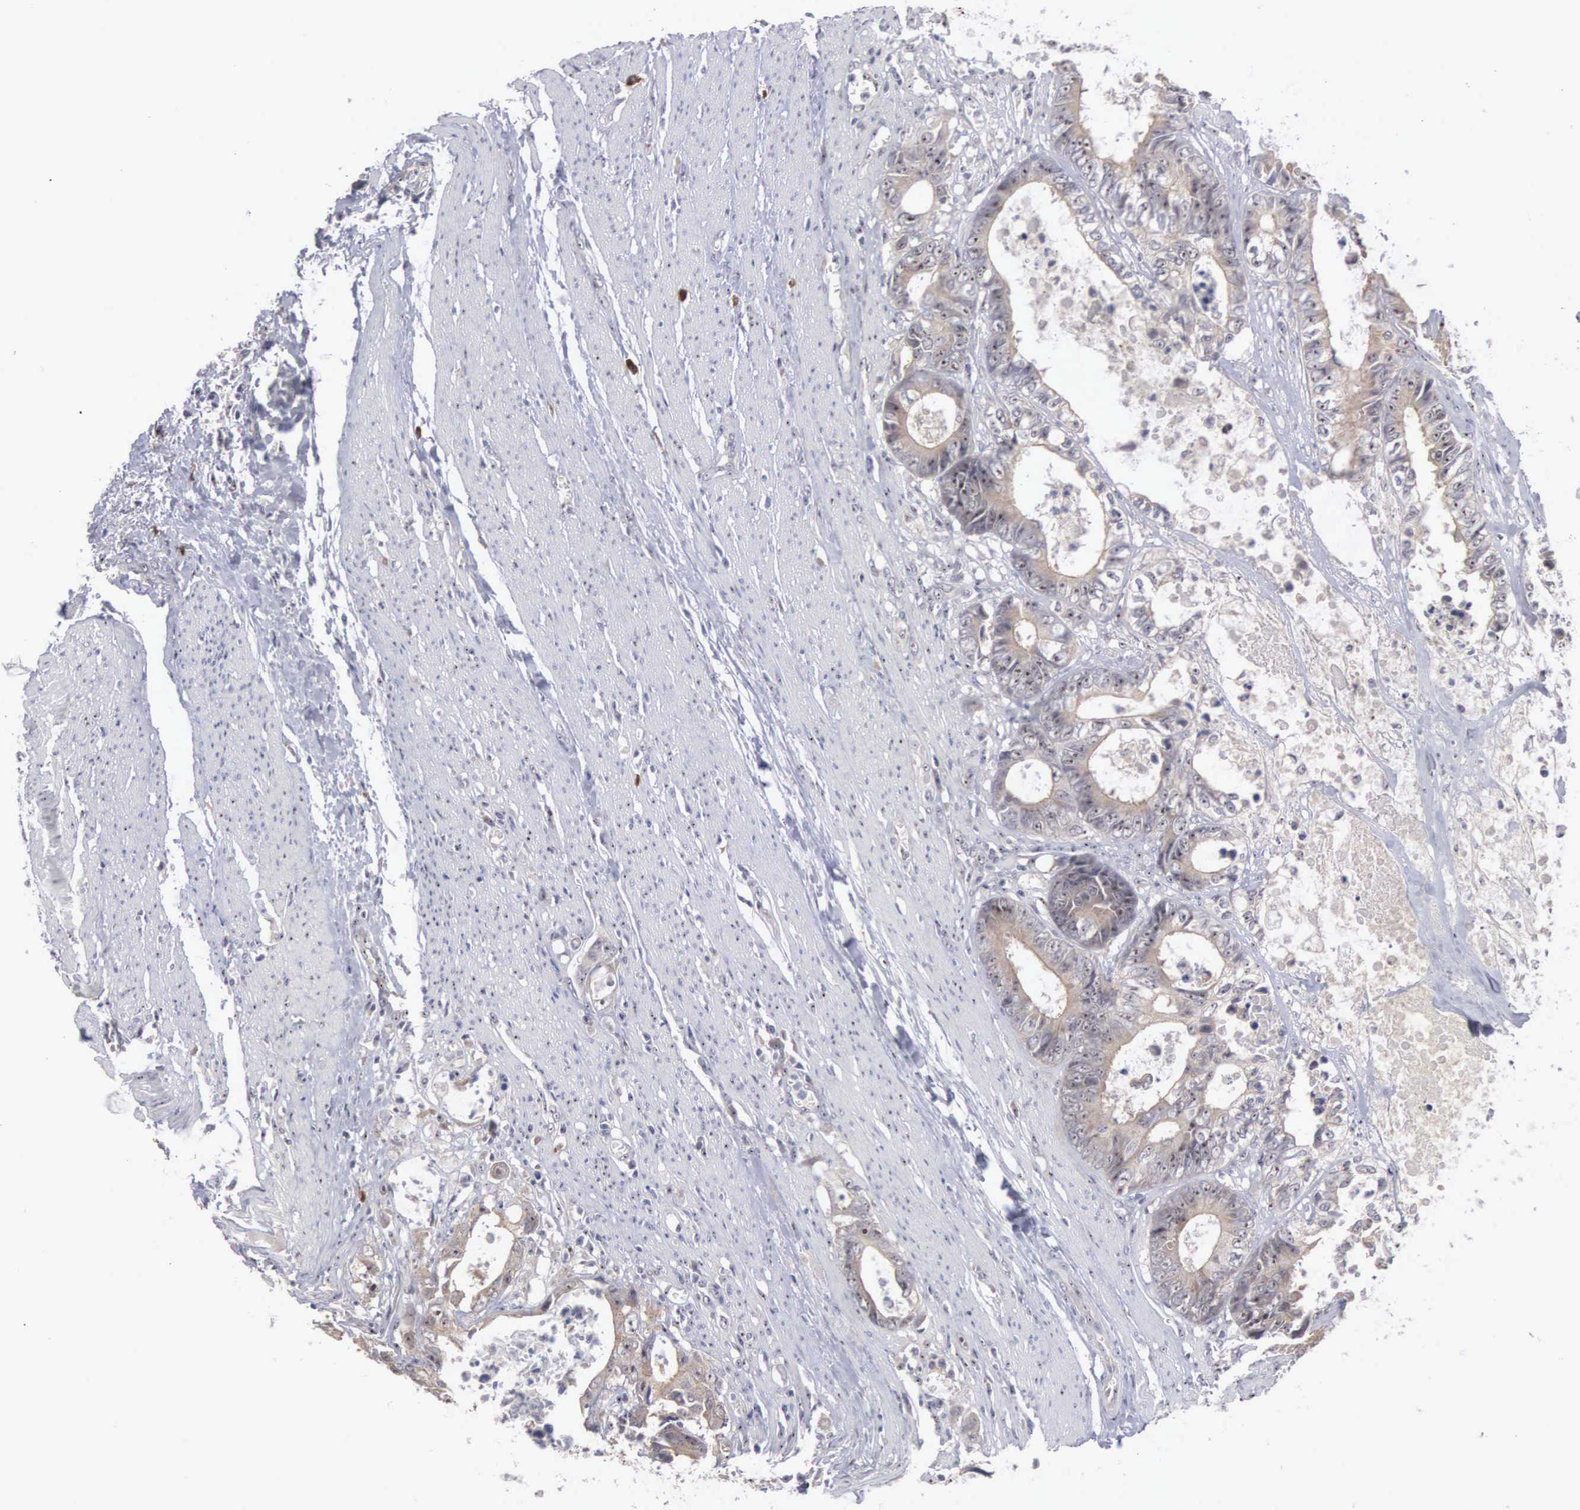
{"staining": {"intensity": "weak", "quantity": ">75%", "location": "cytoplasmic/membranous"}, "tissue": "colorectal cancer", "cell_type": "Tumor cells", "image_type": "cancer", "snomed": [{"axis": "morphology", "description": "Adenocarcinoma, NOS"}, {"axis": "topography", "description": "Rectum"}], "caption": "This is a histology image of immunohistochemistry (IHC) staining of colorectal adenocarcinoma, which shows weak positivity in the cytoplasmic/membranous of tumor cells.", "gene": "AMN", "patient": {"sex": "female", "age": 98}}